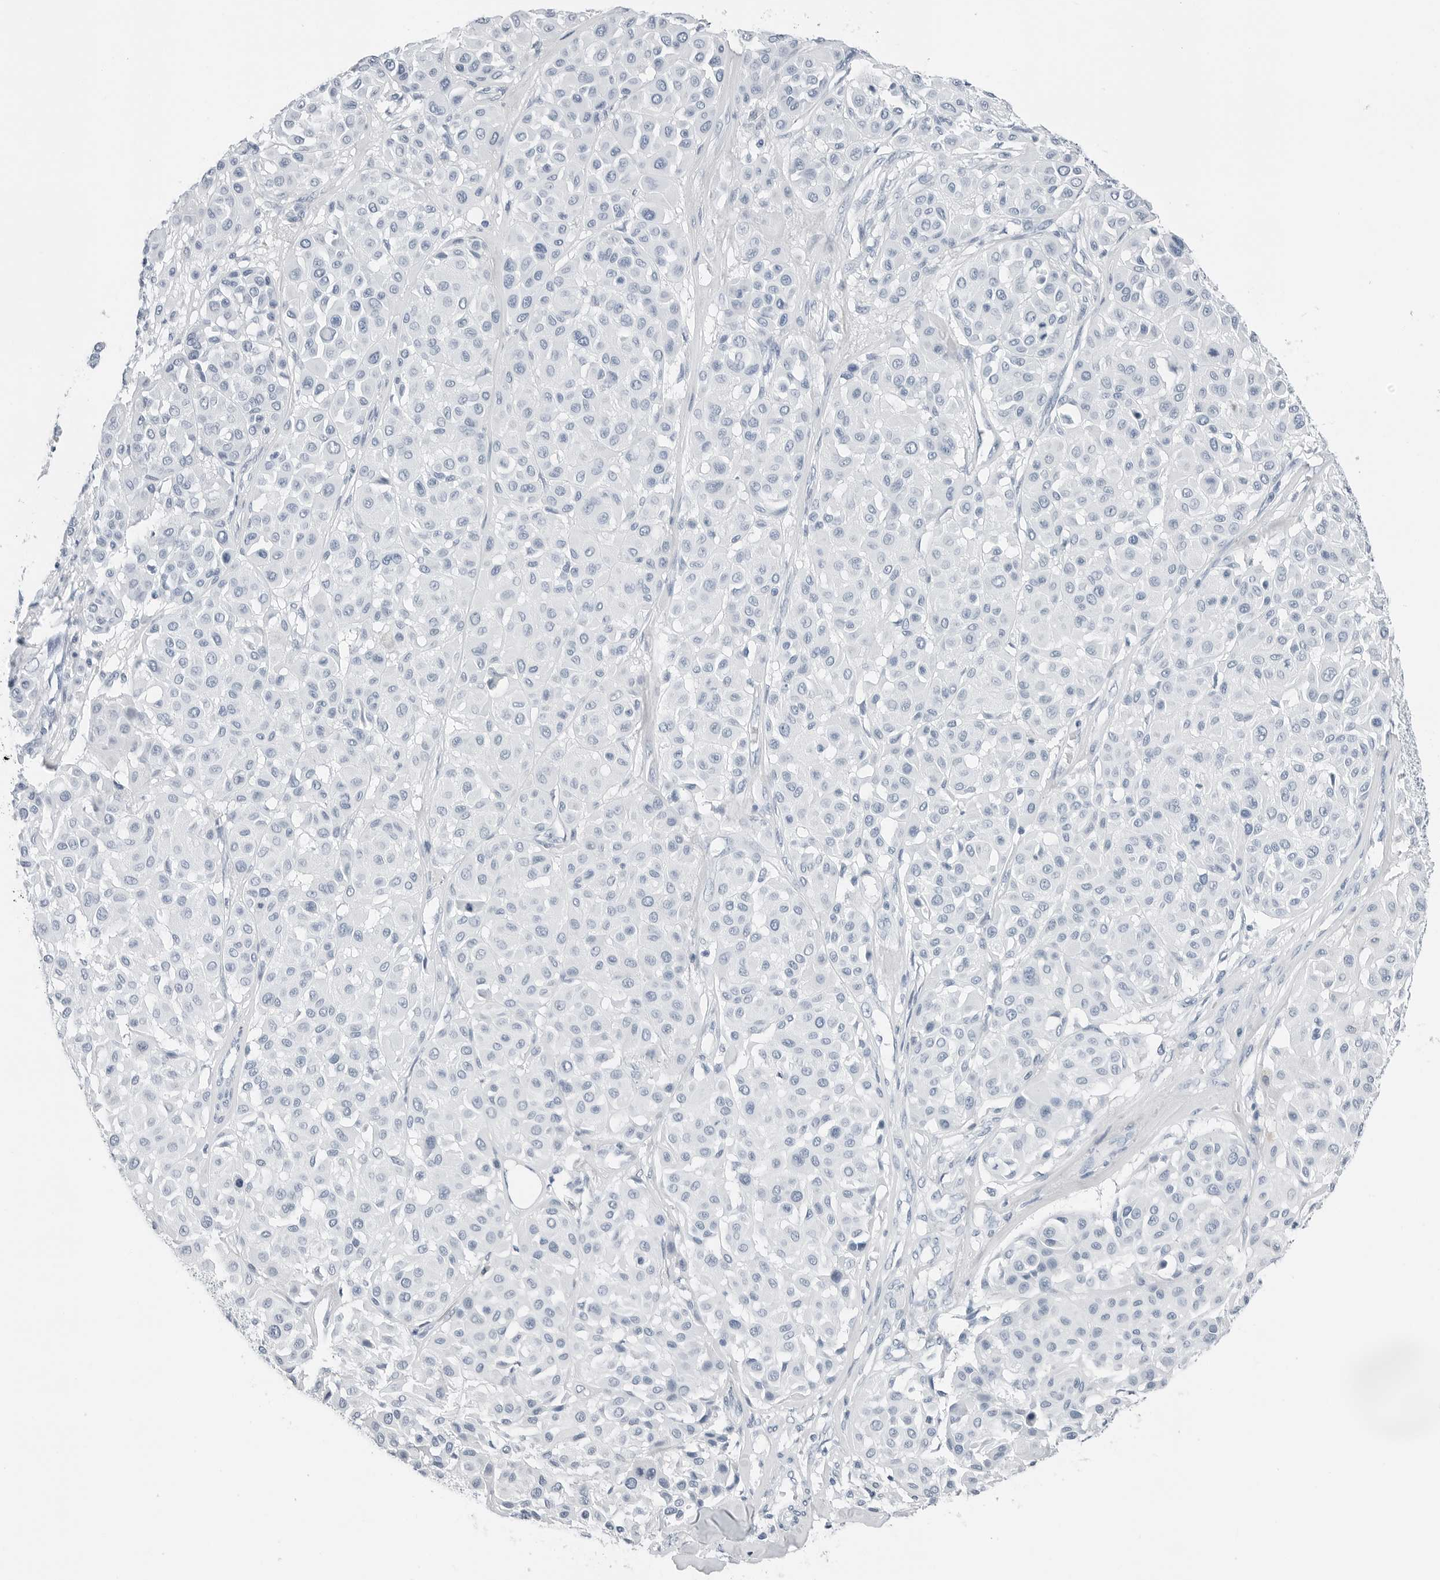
{"staining": {"intensity": "negative", "quantity": "none", "location": "none"}, "tissue": "melanoma", "cell_type": "Tumor cells", "image_type": "cancer", "snomed": [{"axis": "morphology", "description": "Malignant melanoma, Metastatic site"}, {"axis": "topography", "description": "Soft tissue"}], "caption": "Tumor cells are negative for brown protein staining in malignant melanoma (metastatic site).", "gene": "SLPI", "patient": {"sex": "male", "age": 41}}